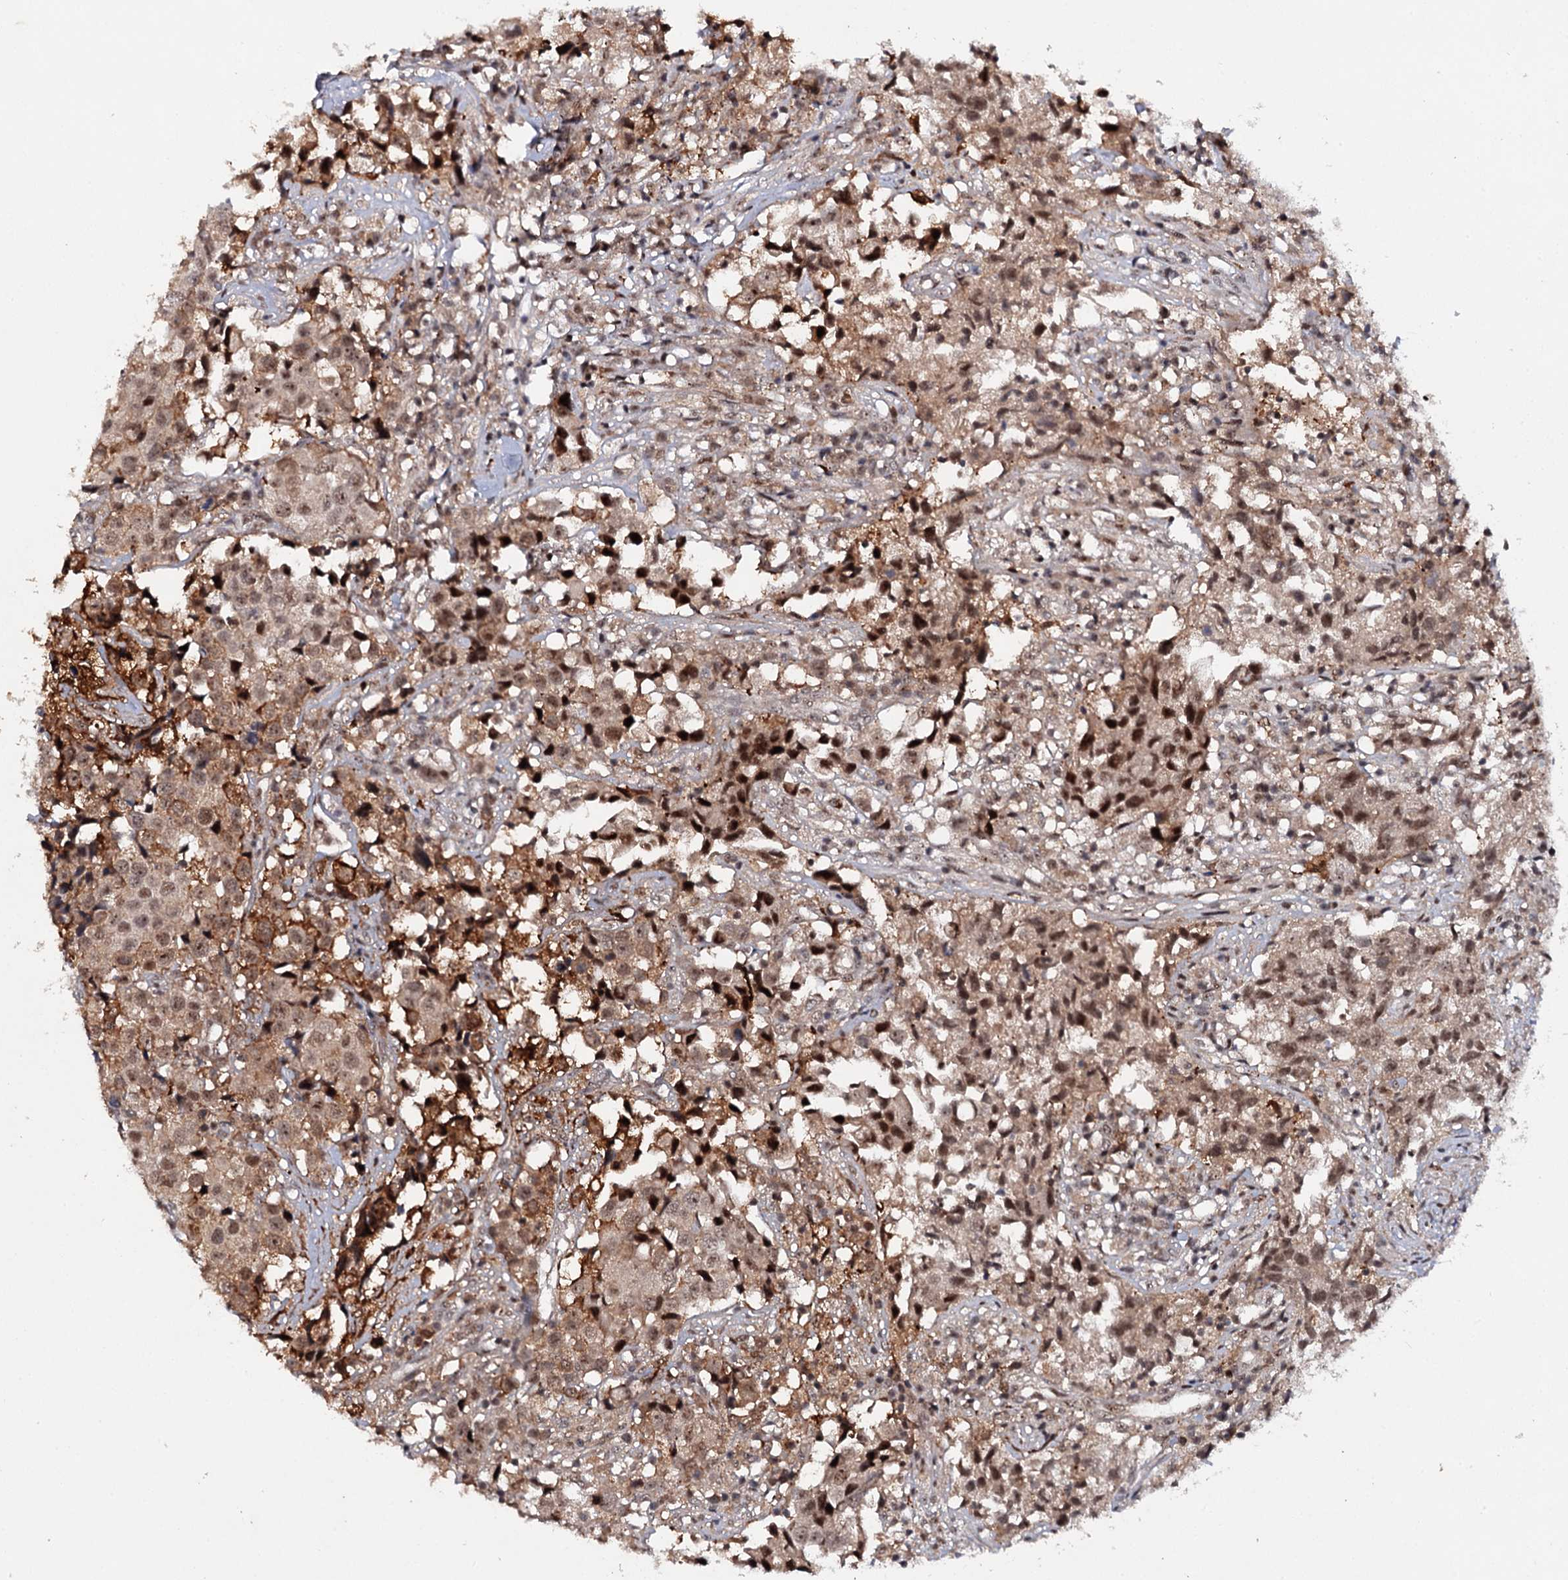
{"staining": {"intensity": "moderate", "quantity": ">75%", "location": "nuclear"}, "tissue": "urothelial cancer", "cell_type": "Tumor cells", "image_type": "cancer", "snomed": [{"axis": "morphology", "description": "Urothelial carcinoma, High grade"}, {"axis": "topography", "description": "Urinary bladder"}], "caption": "Immunohistochemical staining of human urothelial carcinoma (high-grade) displays medium levels of moderate nuclear protein positivity in about >75% of tumor cells.", "gene": "BUD13", "patient": {"sex": "female", "age": 75}}